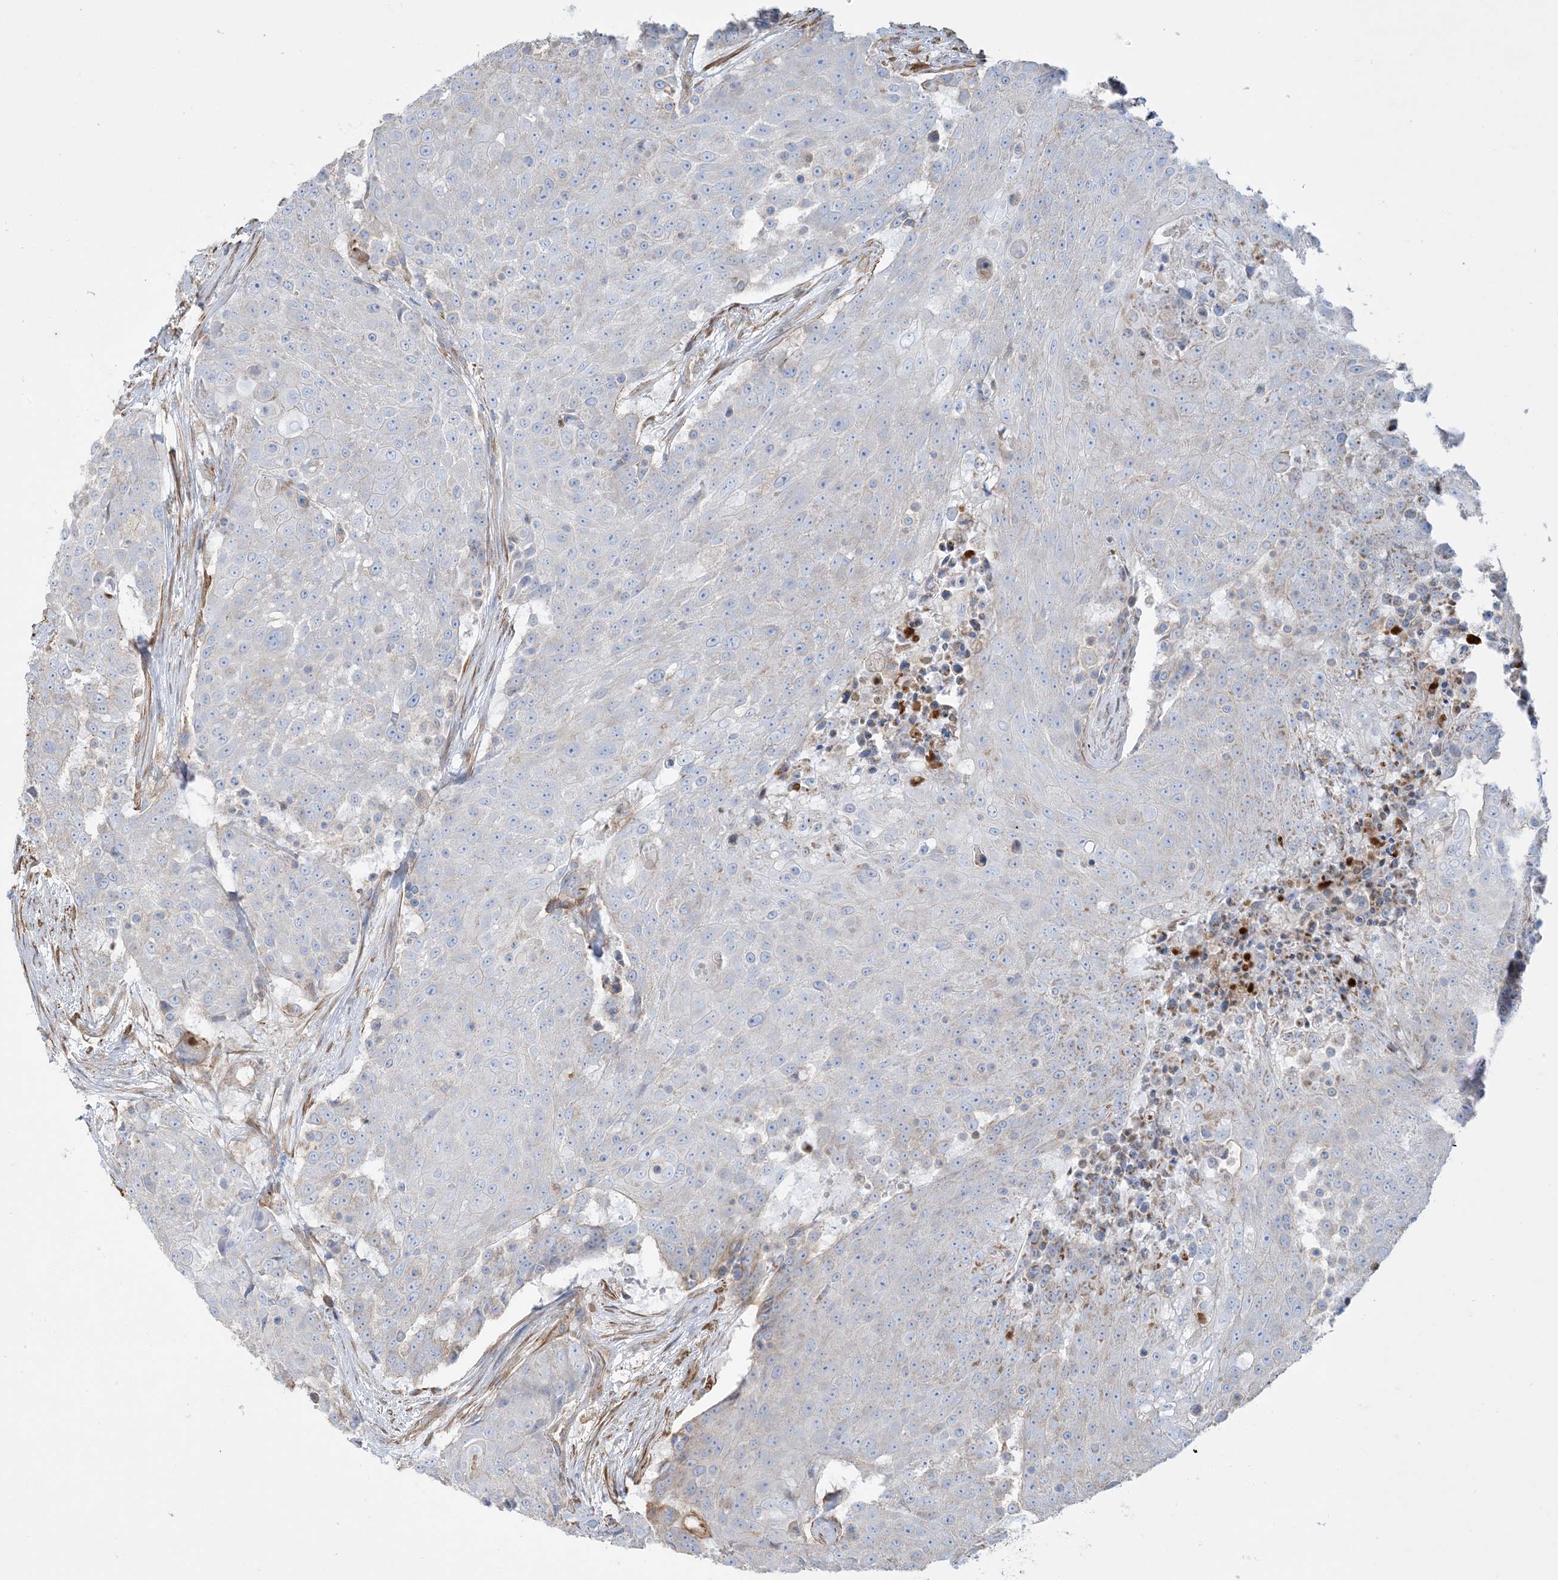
{"staining": {"intensity": "negative", "quantity": "none", "location": "none"}, "tissue": "urothelial cancer", "cell_type": "Tumor cells", "image_type": "cancer", "snomed": [{"axis": "morphology", "description": "Urothelial carcinoma, High grade"}, {"axis": "topography", "description": "Urinary bladder"}], "caption": "Immunohistochemistry (IHC) photomicrograph of human high-grade urothelial carcinoma stained for a protein (brown), which shows no positivity in tumor cells.", "gene": "GTF3C2", "patient": {"sex": "female", "age": 63}}